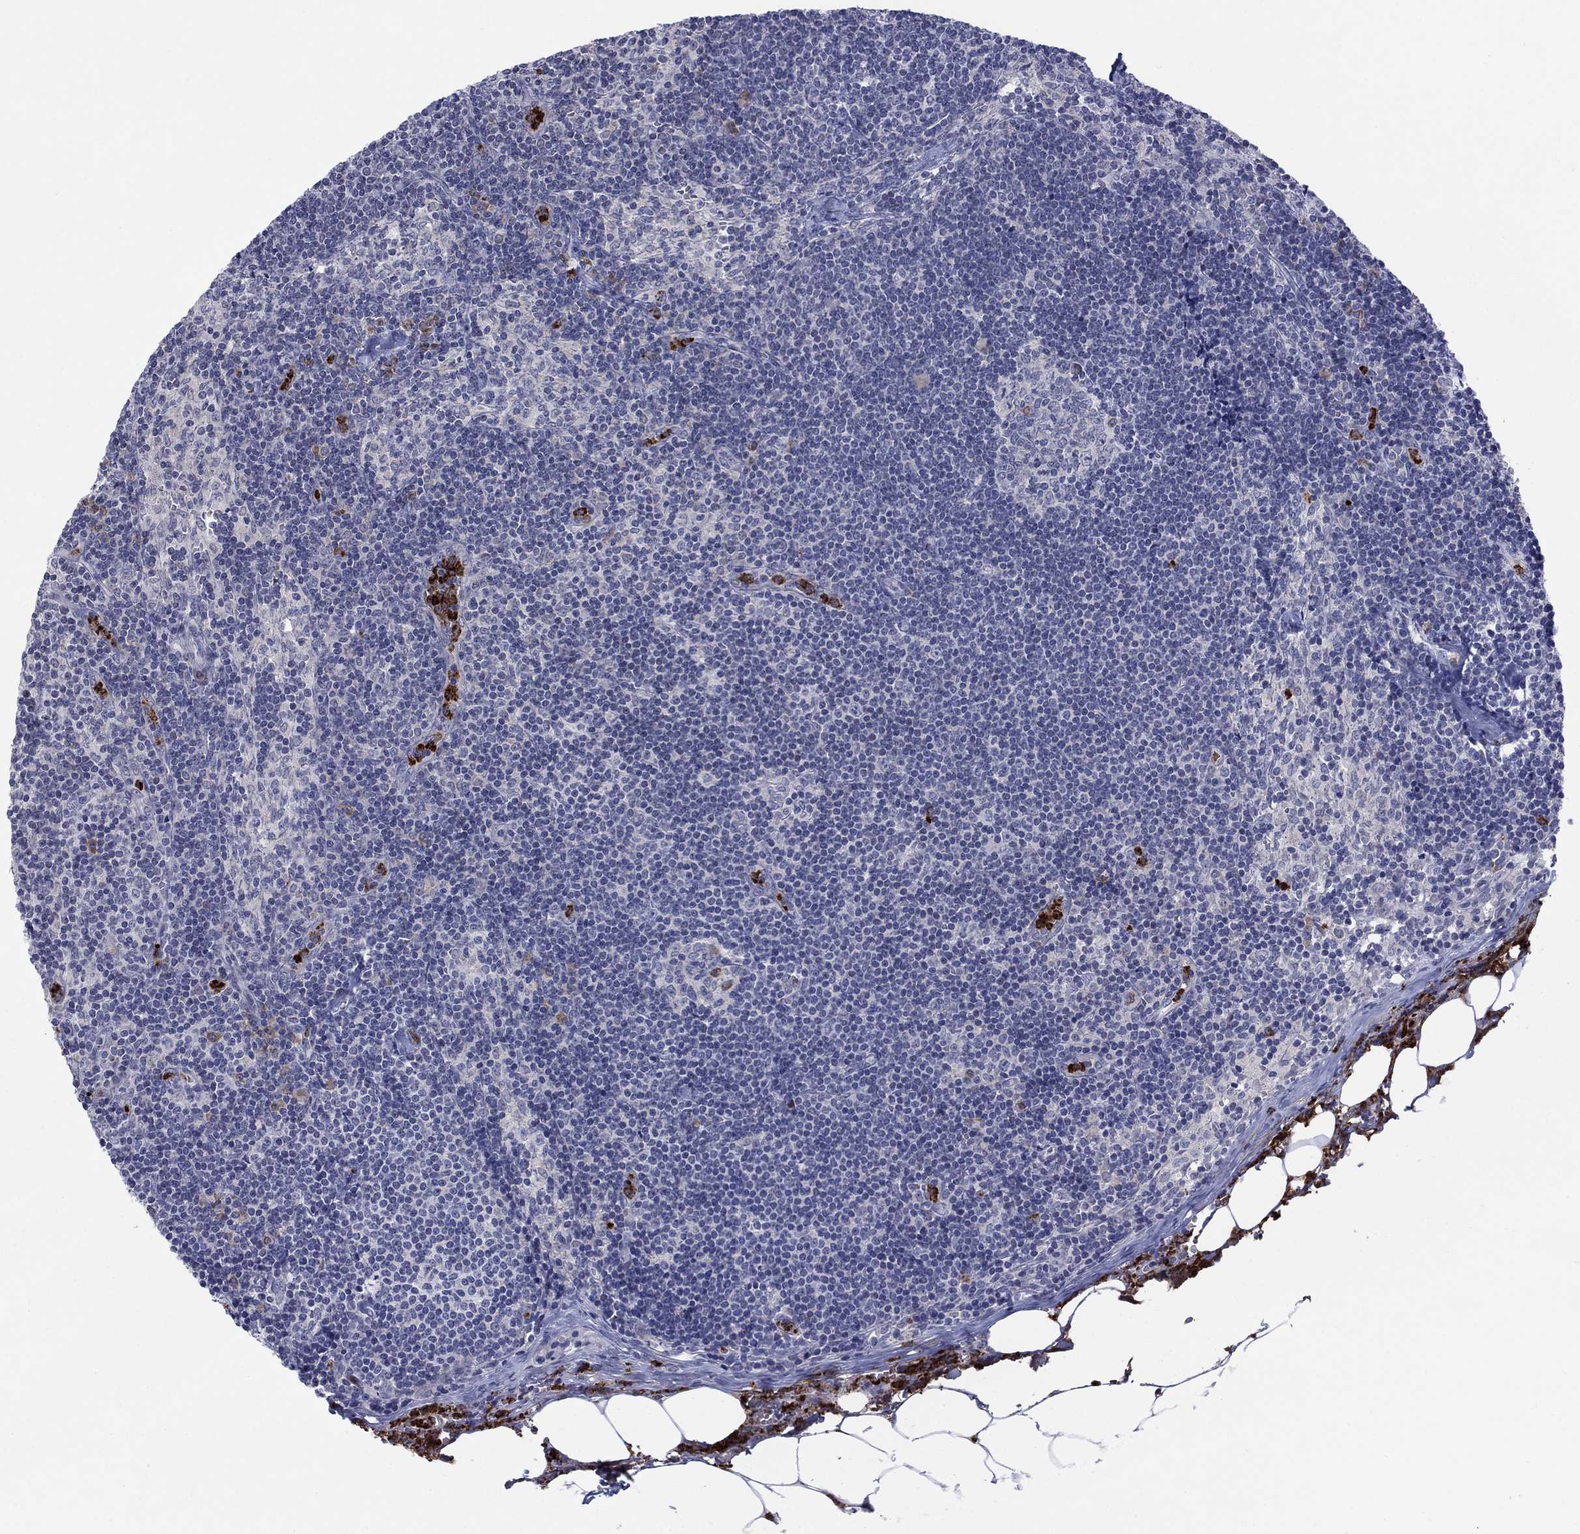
{"staining": {"intensity": "negative", "quantity": "none", "location": "none"}, "tissue": "lymph node", "cell_type": "Germinal center cells", "image_type": "normal", "snomed": [{"axis": "morphology", "description": "Normal tissue, NOS"}, {"axis": "topography", "description": "Lymph node"}], "caption": "Lymph node stained for a protein using immunohistochemistry (IHC) displays no staining germinal center cells.", "gene": "MTRFR", "patient": {"sex": "female", "age": 51}}